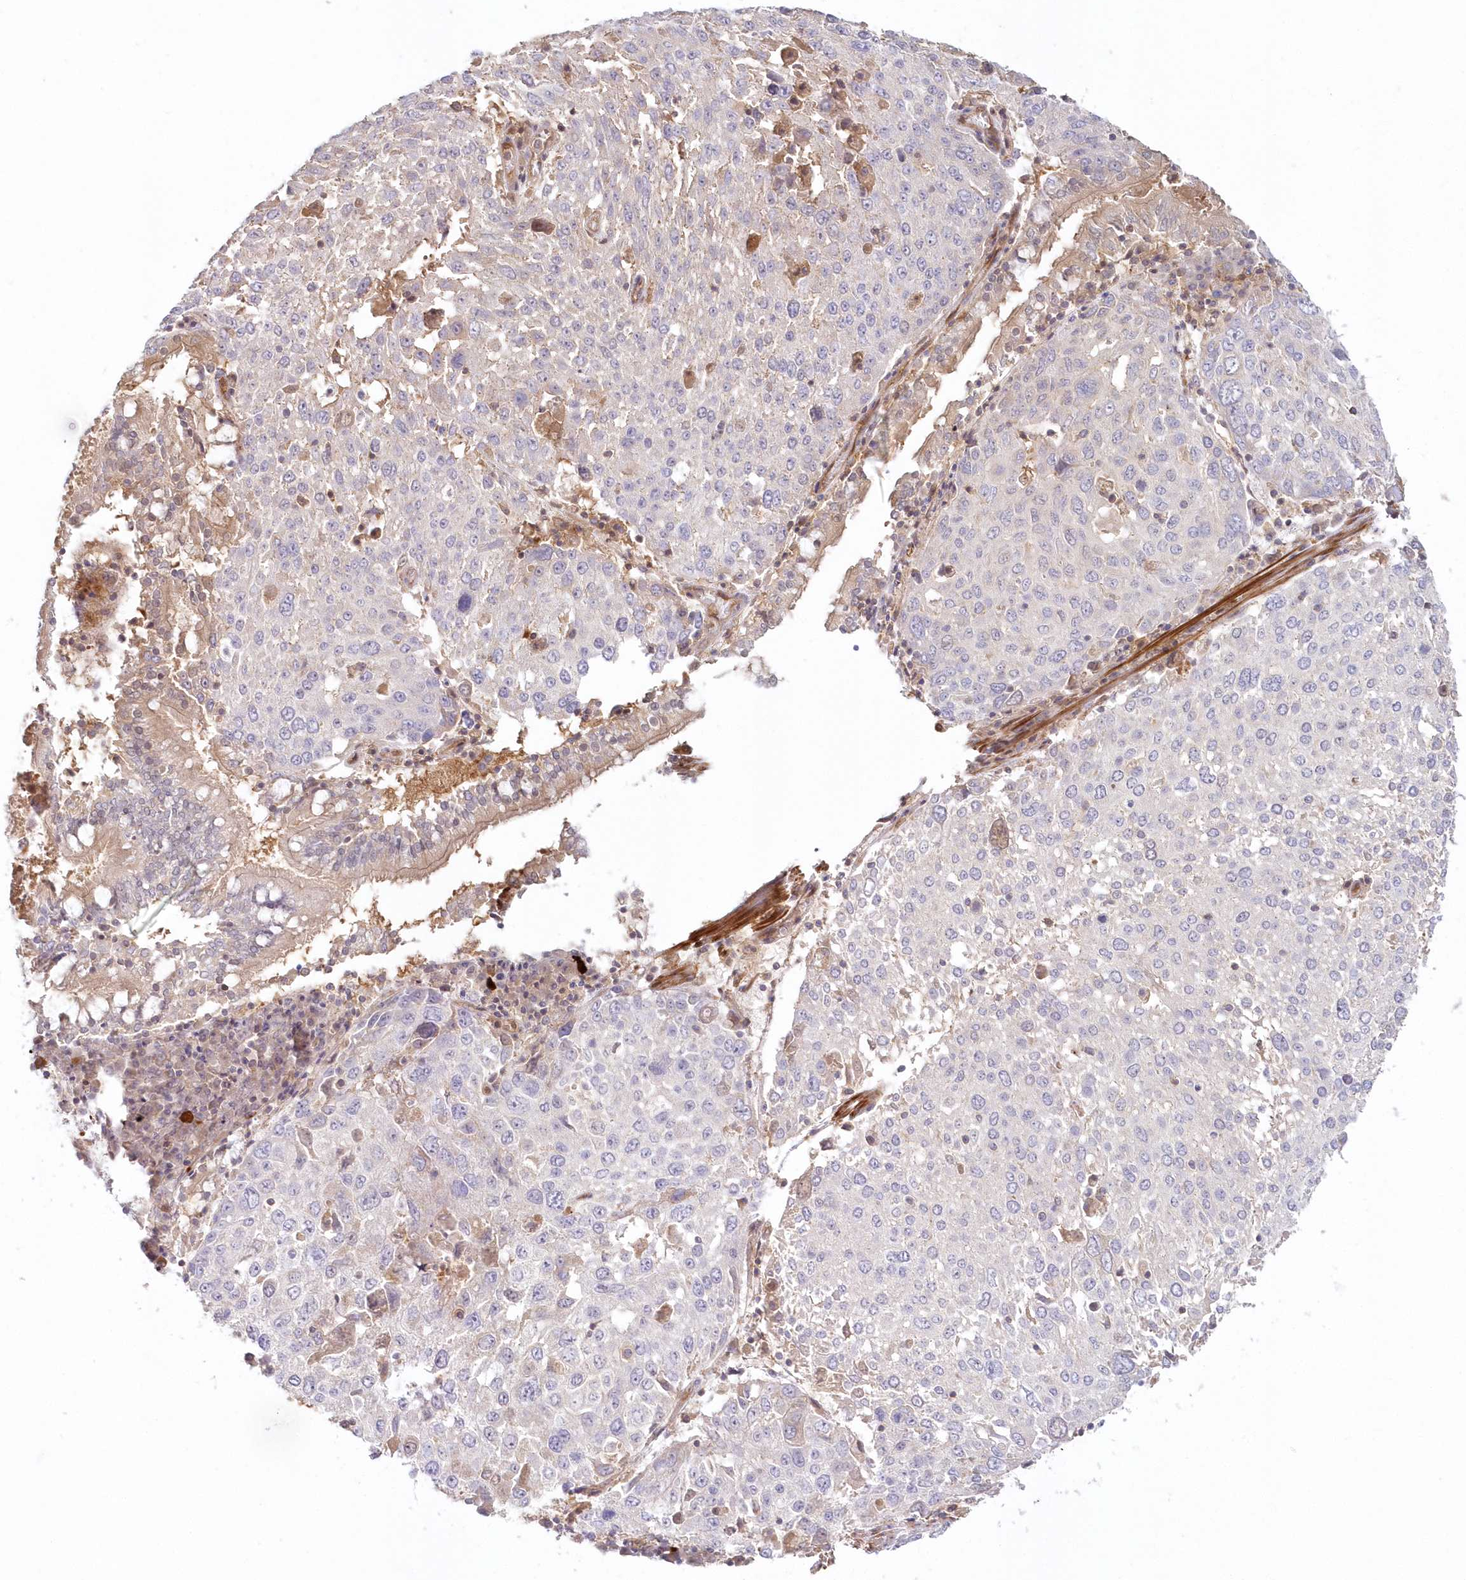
{"staining": {"intensity": "negative", "quantity": "none", "location": "none"}, "tissue": "lung cancer", "cell_type": "Tumor cells", "image_type": "cancer", "snomed": [{"axis": "morphology", "description": "Squamous cell carcinoma, NOS"}, {"axis": "topography", "description": "Lung"}], "caption": "DAB (3,3'-diaminobenzidine) immunohistochemical staining of lung squamous cell carcinoma exhibits no significant staining in tumor cells.", "gene": "GBE1", "patient": {"sex": "male", "age": 65}}